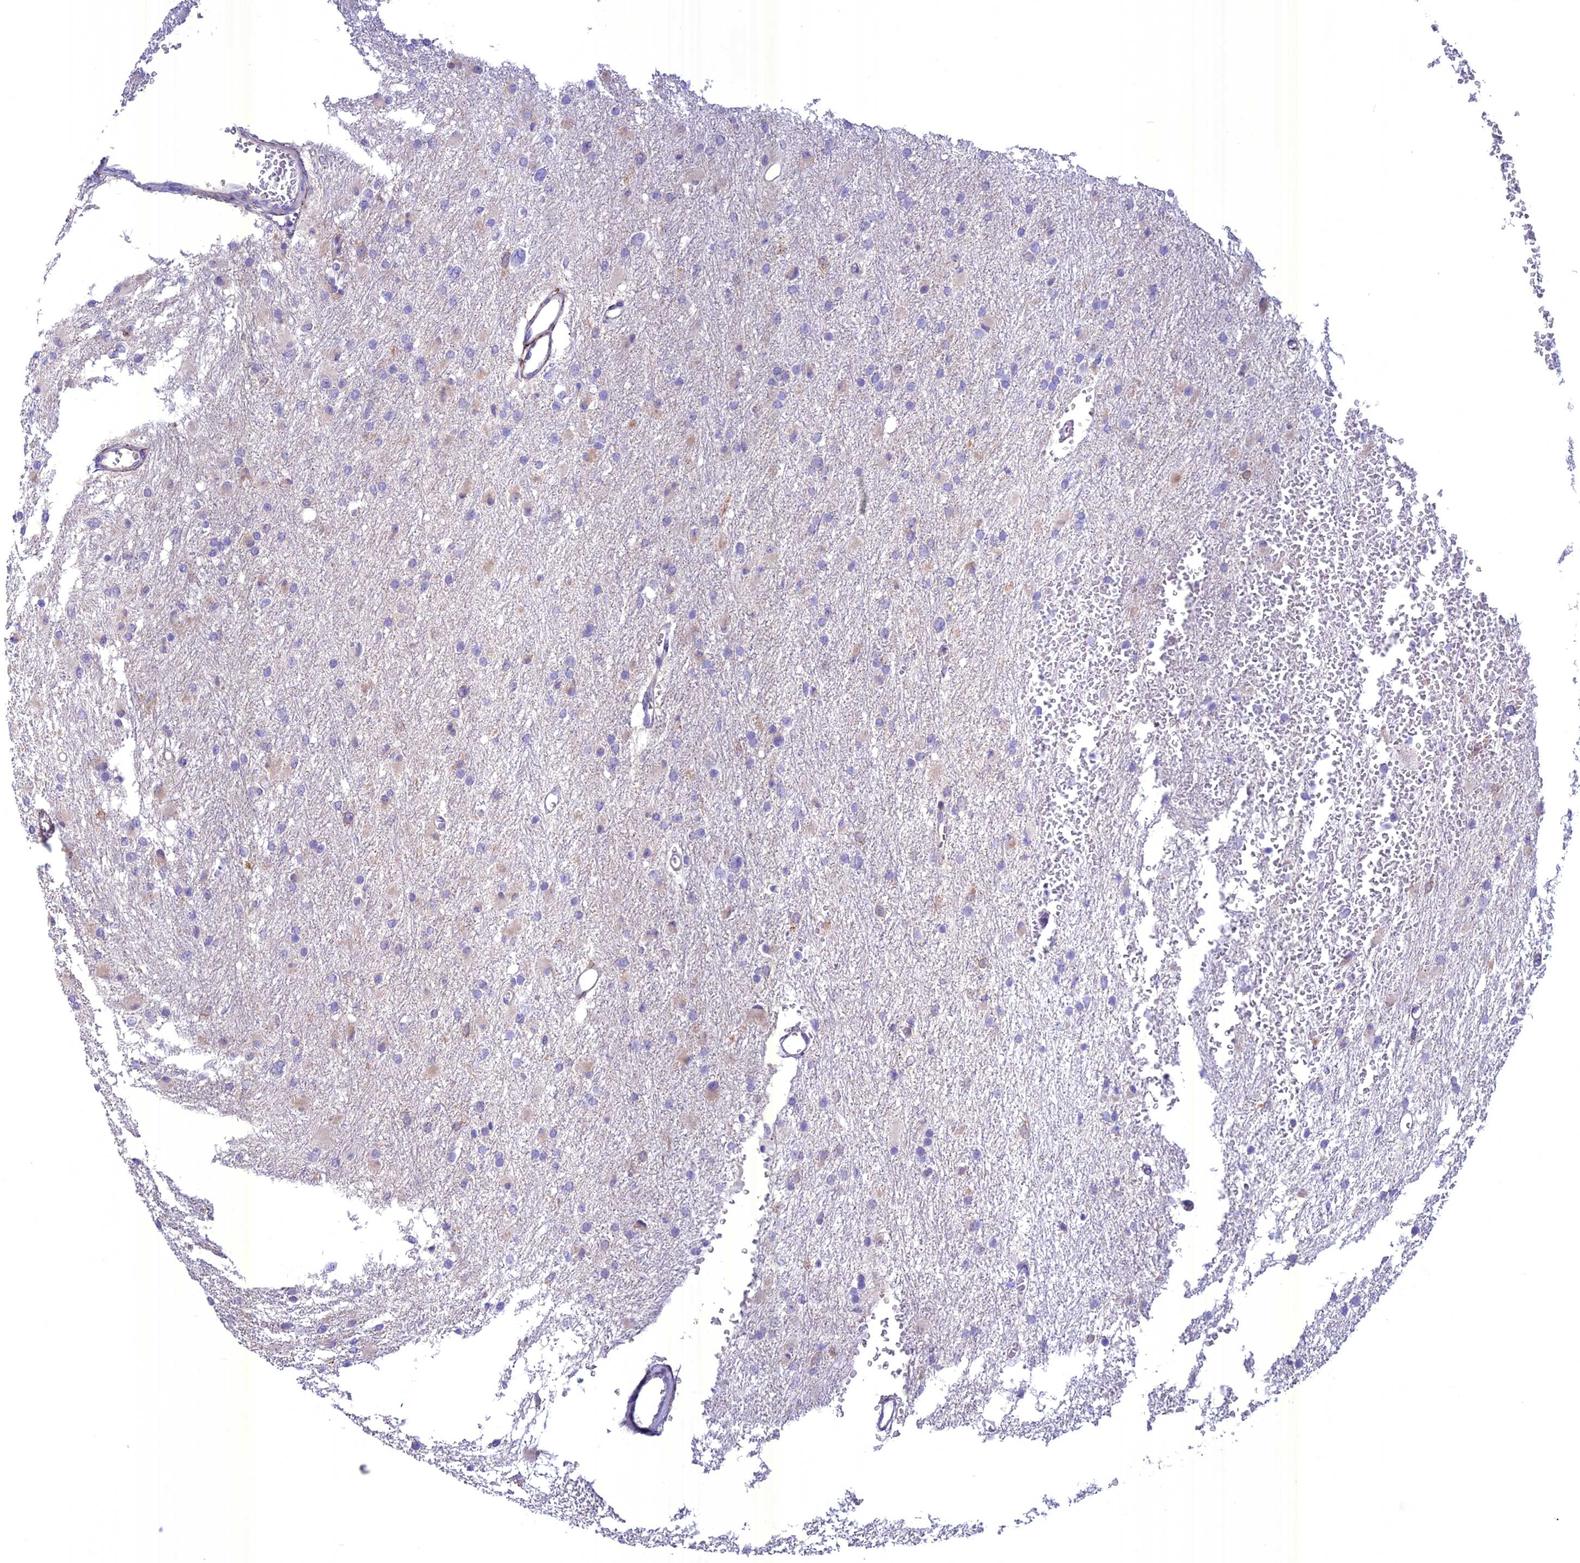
{"staining": {"intensity": "negative", "quantity": "none", "location": "none"}, "tissue": "glioma", "cell_type": "Tumor cells", "image_type": "cancer", "snomed": [{"axis": "morphology", "description": "Glioma, malignant, High grade"}, {"axis": "topography", "description": "Cerebral cortex"}], "caption": "Tumor cells are negative for brown protein staining in malignant high-grade glioma.", "gene": "SPHKAP", "patient": {"sex": "female", "age": 36}}